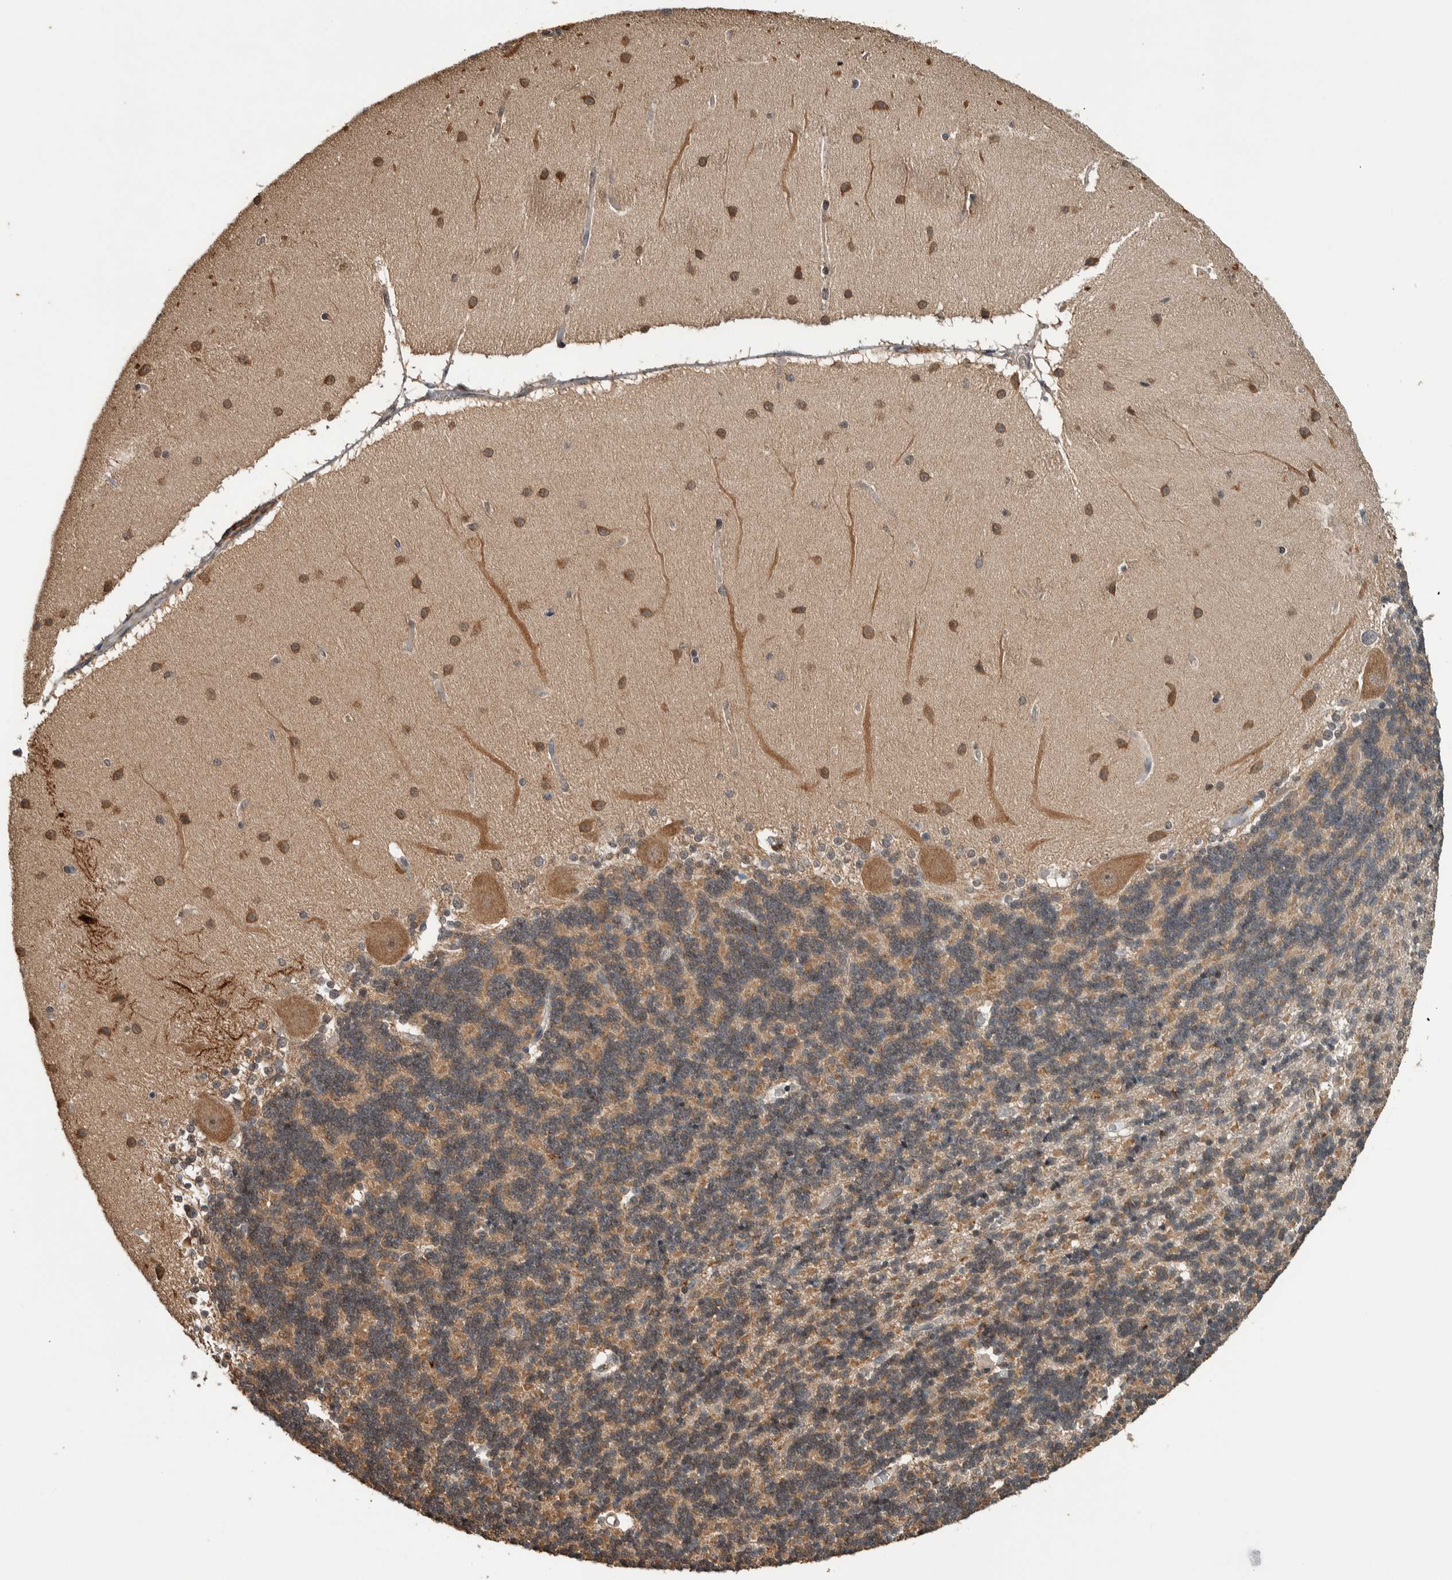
{"staining": {"intensity": "moderate", "quantity": ">75%", "location": "cytoplasmic/membranous"}, "tissue": "cerebellum", "cell_type": "Cells in granular layer", "image_type": "normal", "snomed": [{"axis": "morphology", "description": "Normal tissue, NOS"}, {"axis": "topography", "description": "Cerebellum"}], "caption": "Immunohistochemical staining of unremarkable human cerebellum reveals moderate cytoplasmic/membranous protein positivity in about >75% of cells in granular layer.", "gene": "DVL2", "patient": {"sex": "female", "age": 54}}